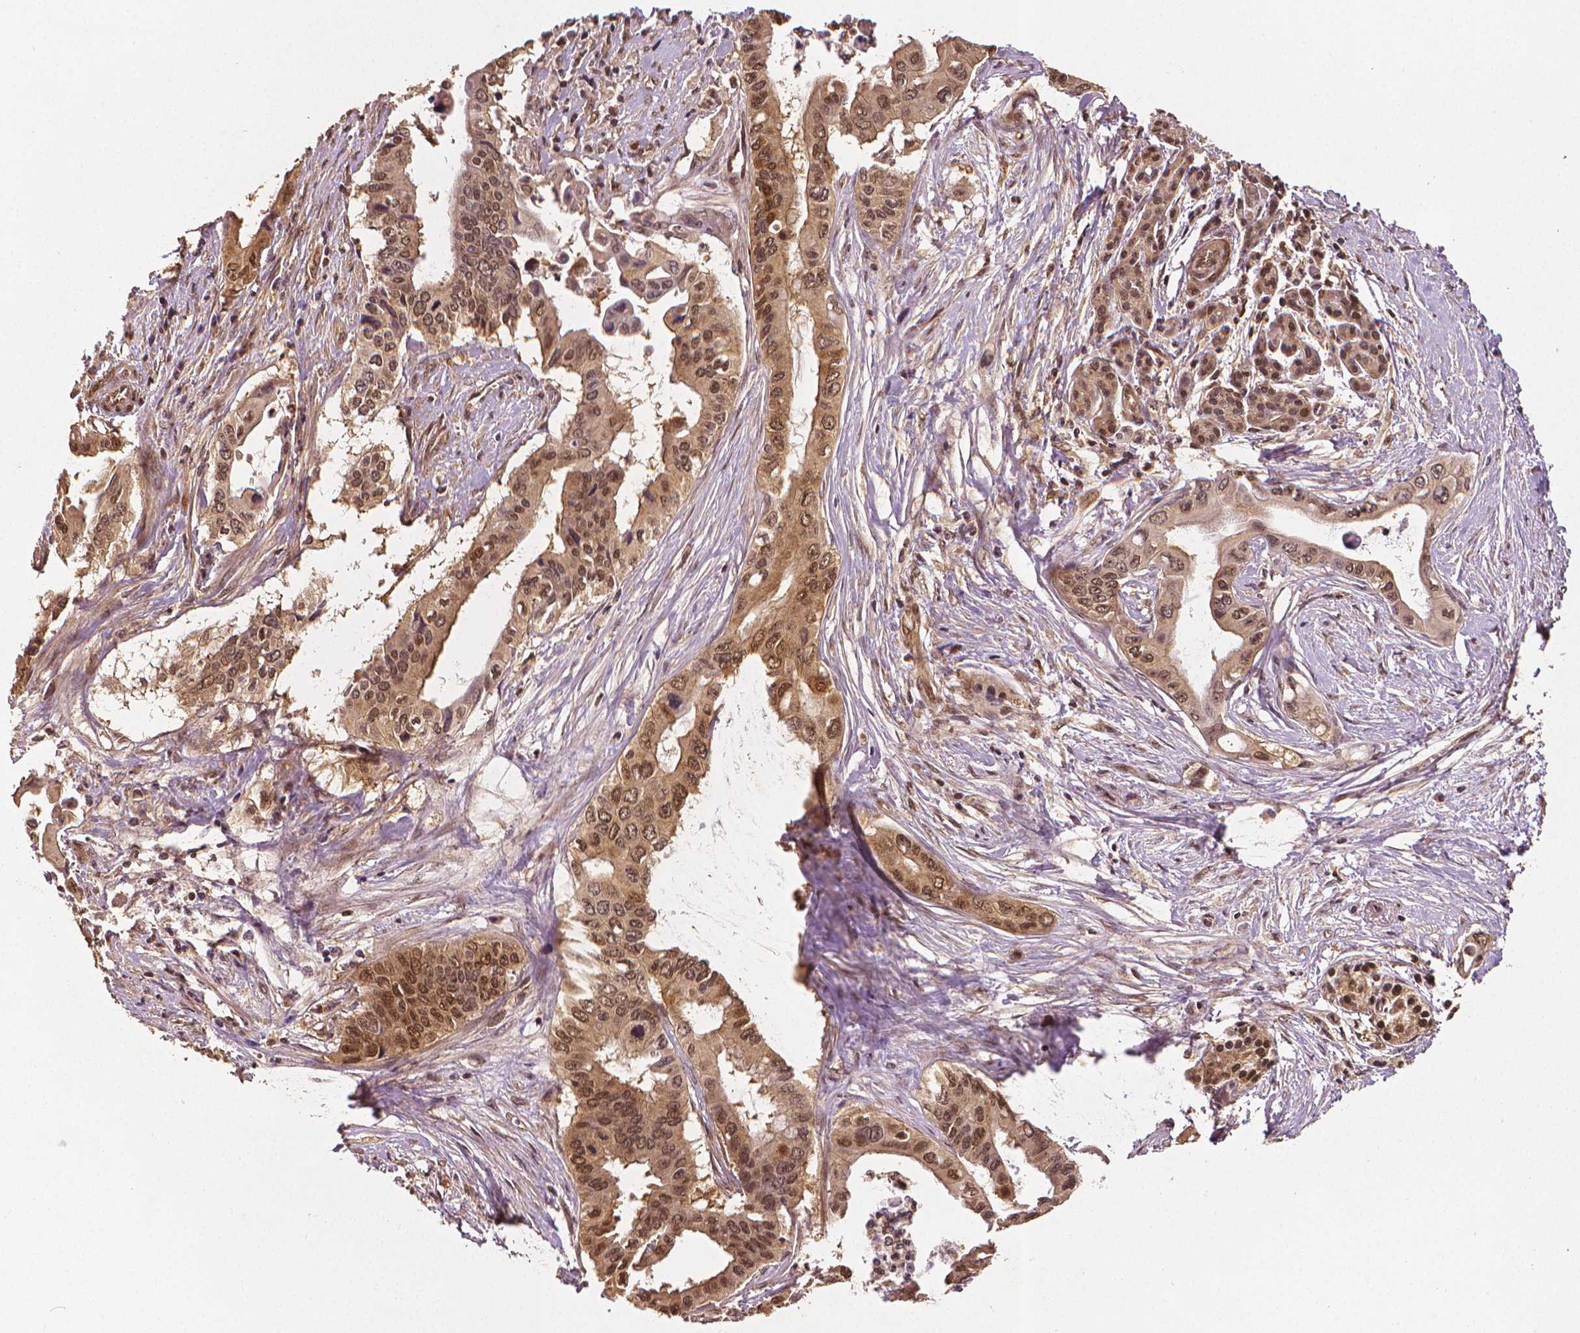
{"staining": {"intensity": "moderate", "quantity": ">75%", "location": "cytoplasmic/membranous,nuclear"}, "tissue": "pancreatic cancer", "cell_type": "Tumor cells", "image_type": "cancer", "snomed": [{"axis": "morphology", "description": "Adenocarcinoma, NOS"}, {"axis": "topography", "description": "Pancreas"}], "caption": "This is a photomicrograph of immunohistochemistry staining of pancreatic cancer, which shows moderate staining in the cytoplasmic/membranous and nuclear of tumor cells.", "gene": "STAT3", "patient": {"sex": "female", "age": 77}}